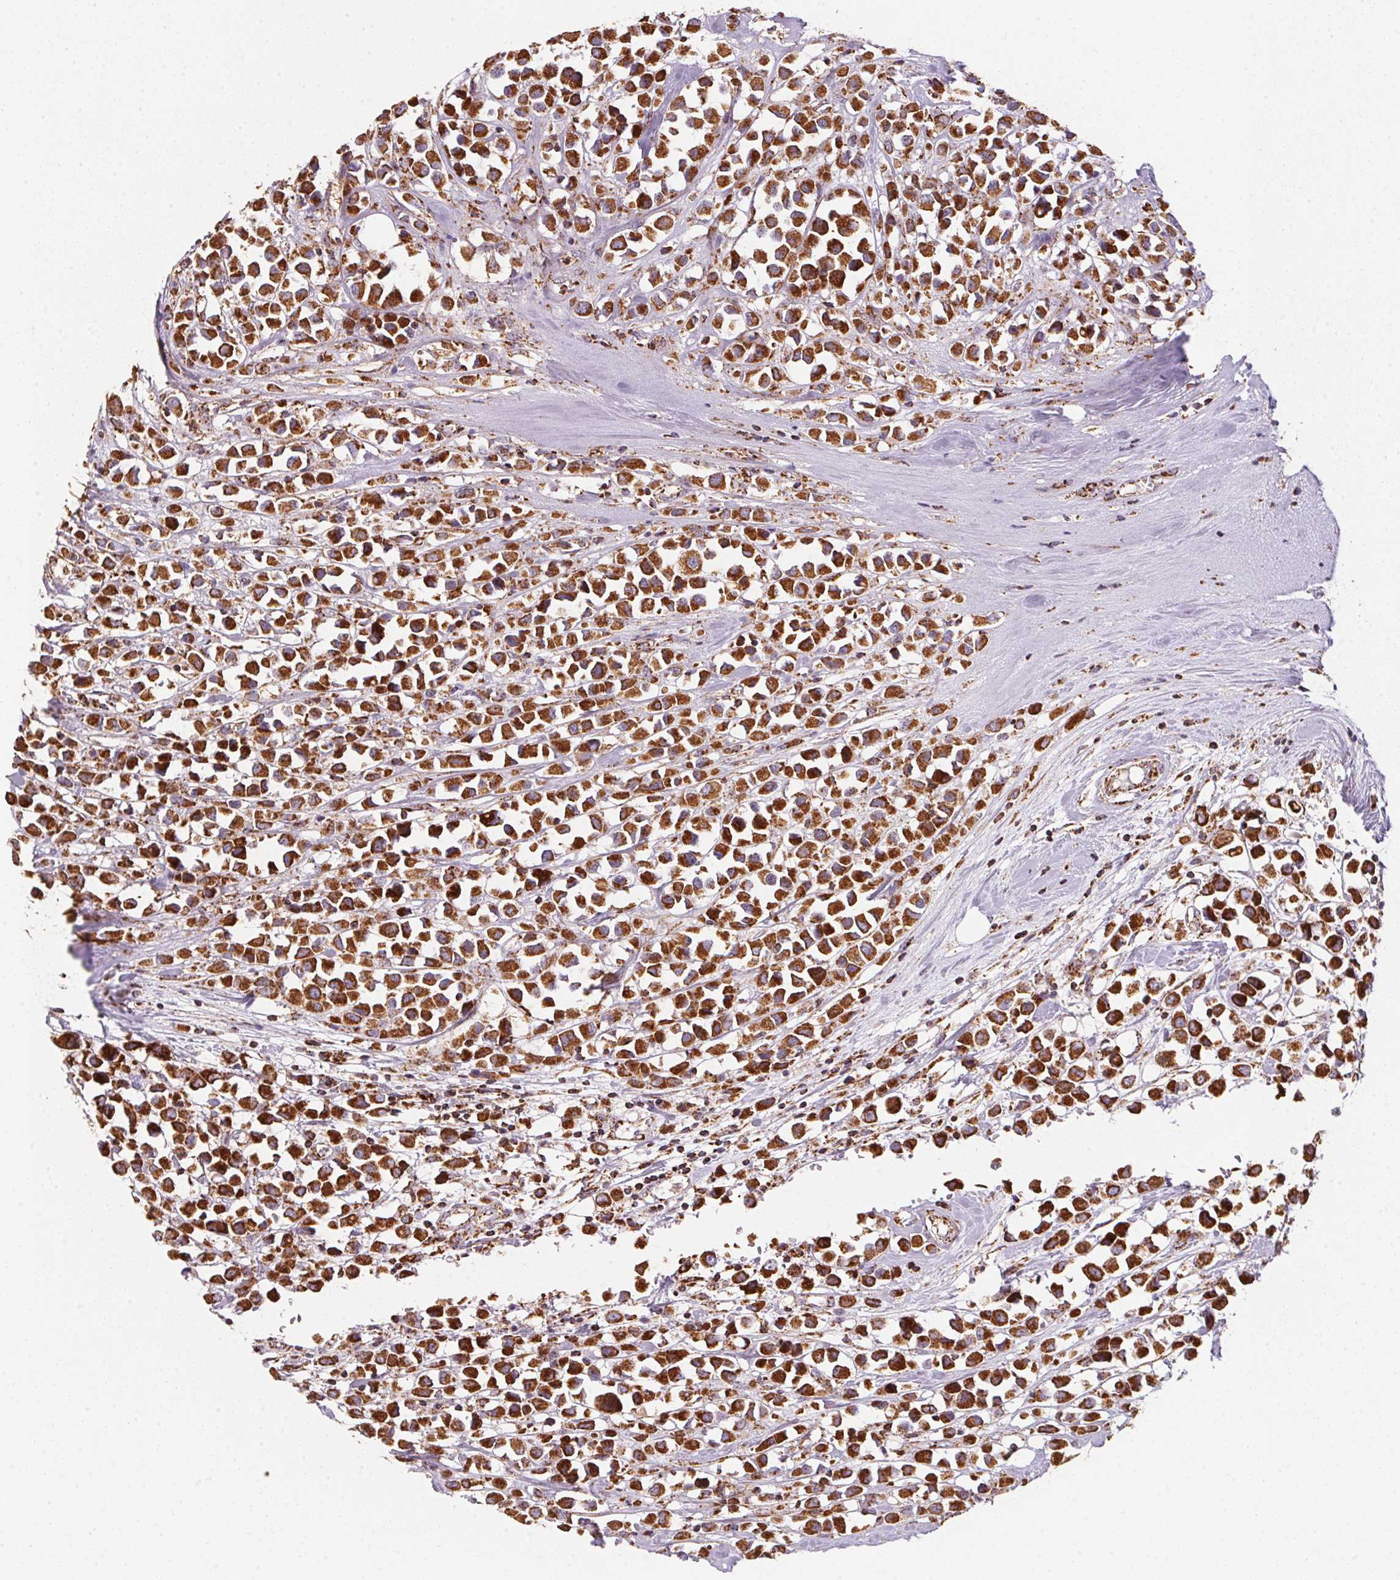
{"staining": {"intensity": "strong", "quantity": ">75%", "location": "cytoplasmic/membranous"}, "tissue": "breast cancer", "cell_type": "Tumor cells", "image_type": "cancer", "snomed": [{"axis": "morphology", "description": "Duct carcinoma"}, {"axis": "topography", "description": "Breast"}], "caption": "Tumor cells reveal high levels of strong cytoplasmic/membranous expression in approximately >75% of cells in infiltrating ductal carcinoma (breast).", "gene": "NDUFS2", "patient": {"sex": "female", "age": 61}}